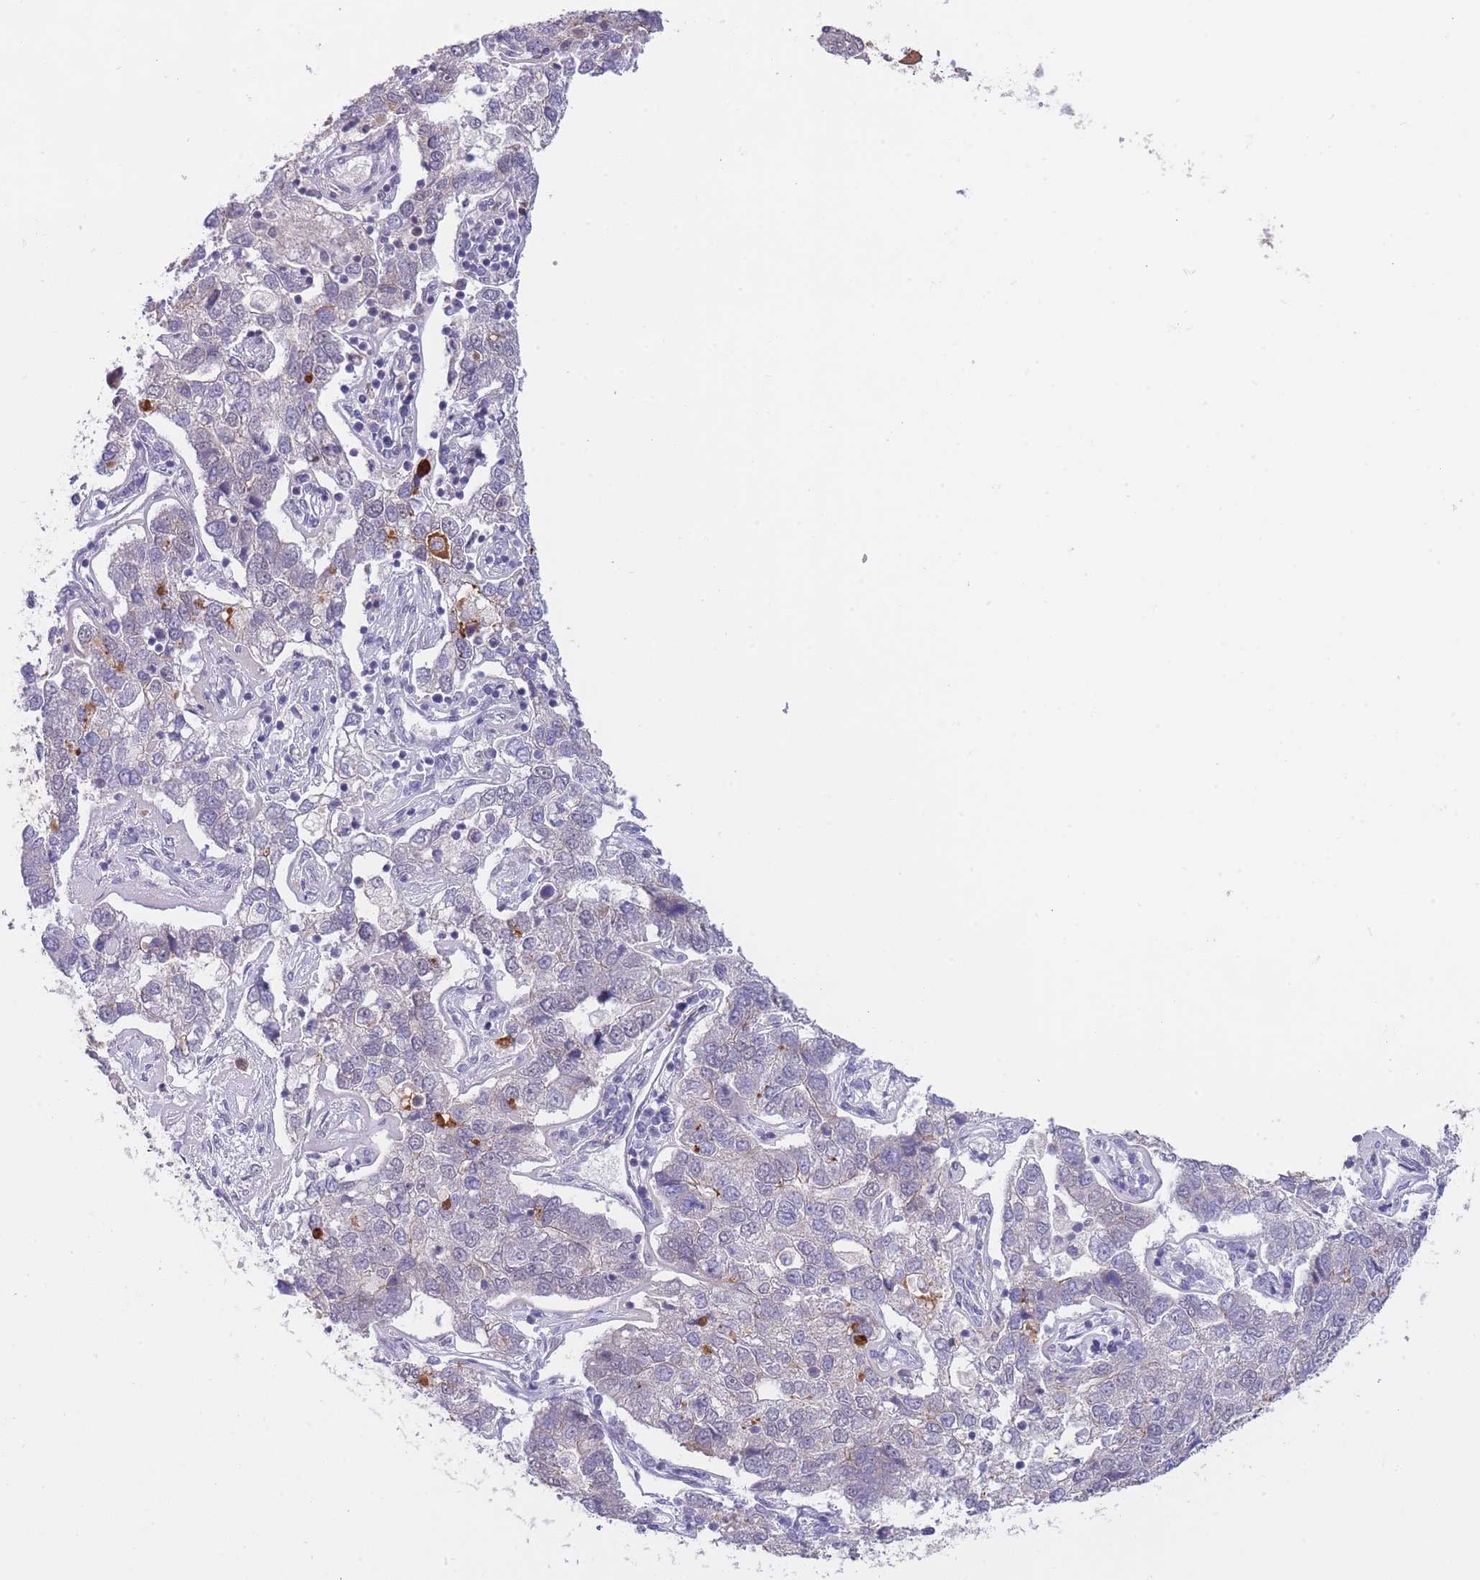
{"staining": {"intensity": "negative", "quantity": "none", "location": "none"}, "tissue": "pancreatic cancer", "cell_type": "Tumor cells", "image_type": "cancer", "snomed": [{"axis": "morphology", "description": "Adenocarcinoma, NOS"}, {"axis": "topography", "description": "Pancreas"}], "caption": "DAB (3,3'-diaminobenzidine) immunohistochemical staining of human adenocarcinoma (pancreatic) shows no significant staining in tumor cells.", "gene": "GOLGA6L25", "patient": {"sex": "female", "age": 61}}